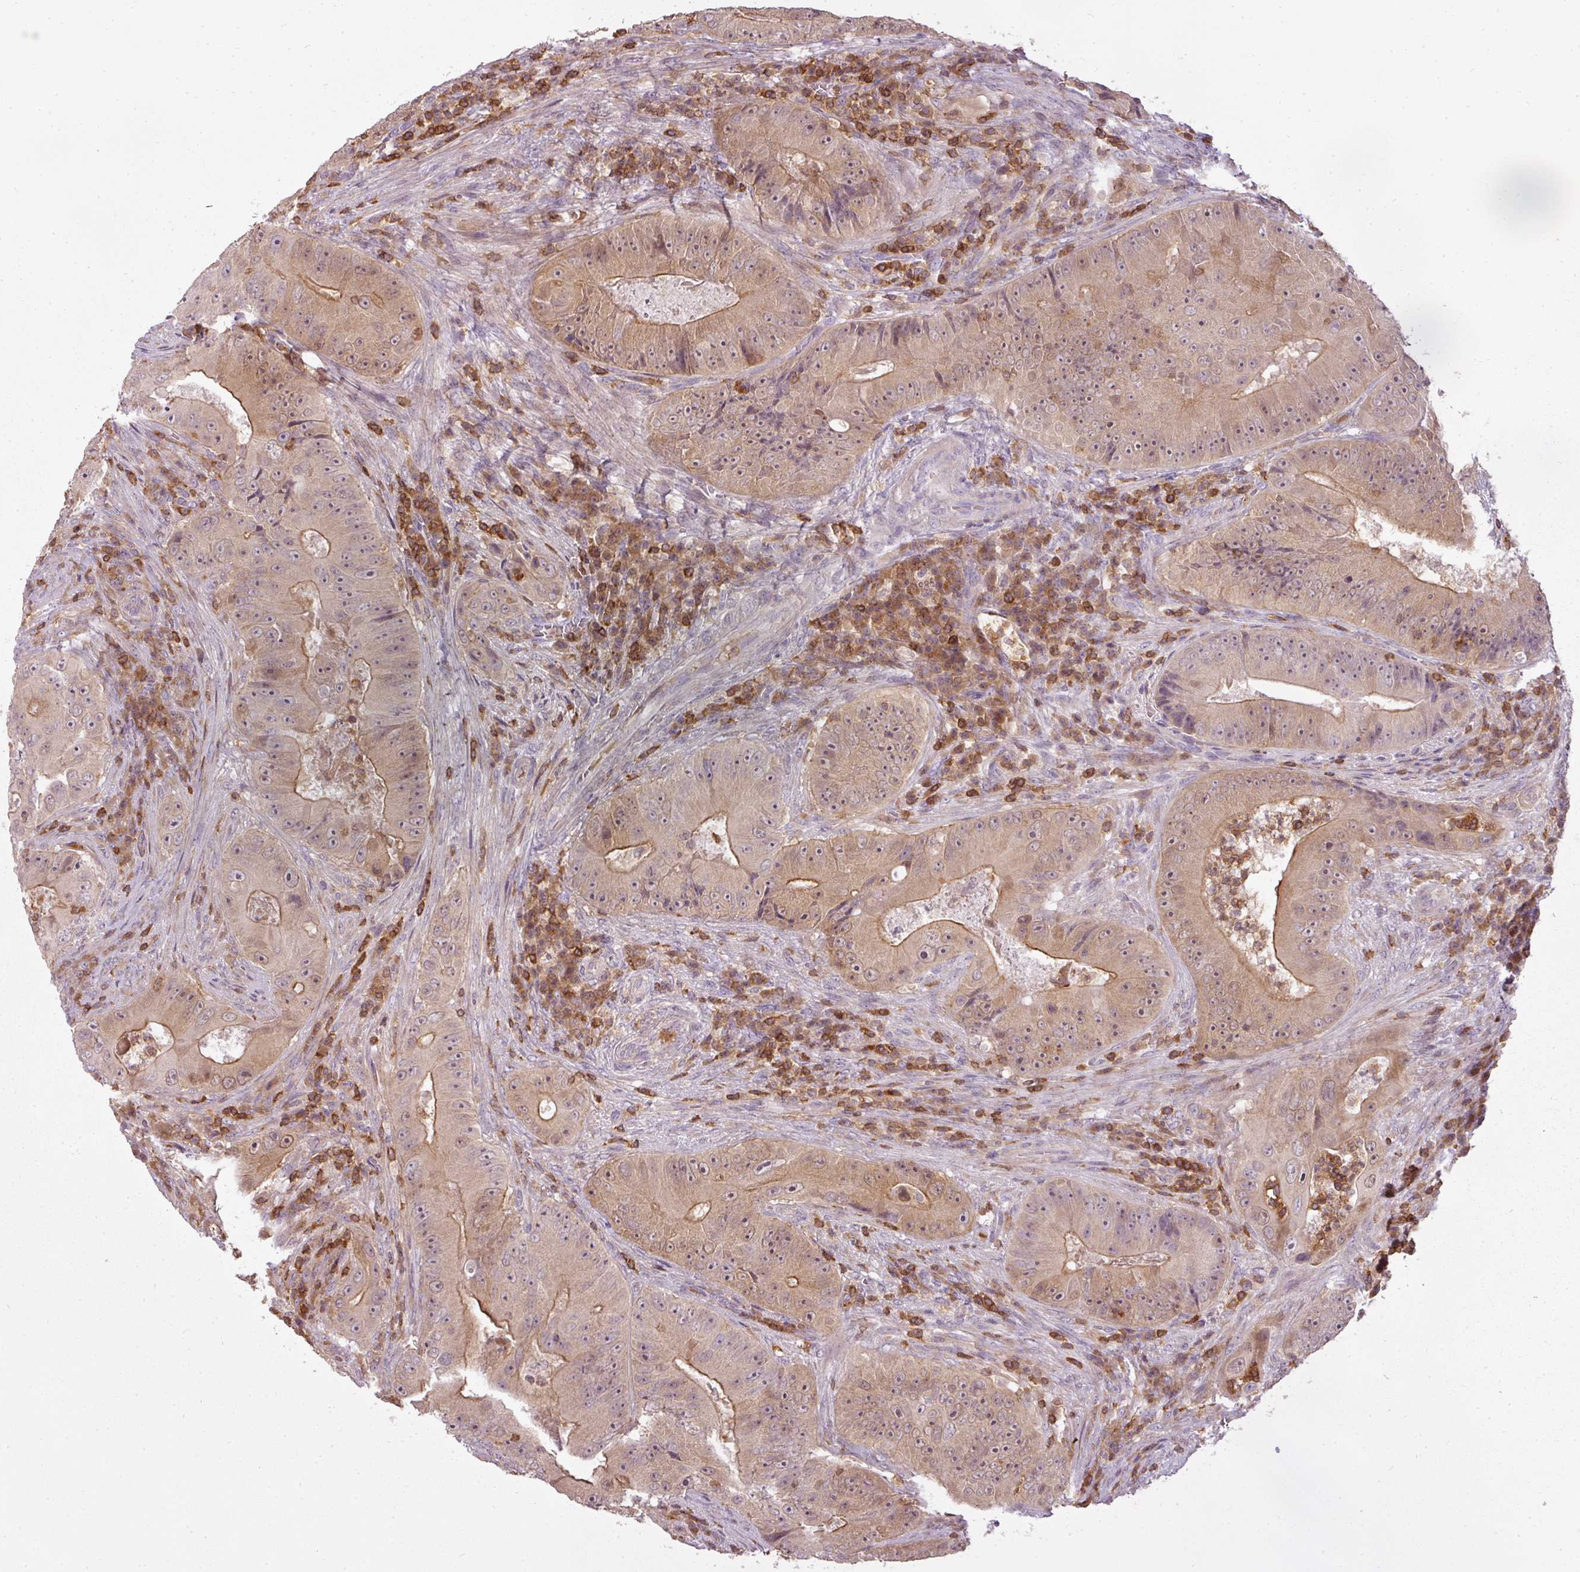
{"staining": {"intensity": "weak", "quantity": ">75%", "location": "cytoplasmic/membranous,nuclear"}, "tissue": "colorectal cancer", "cell_type": "Tumor cells", "image_type": "cancer", "snomed": [{"axis": "morphology", "description": "Adenocarcinoma, NOS"}, {"axis": "topography", "description": "Colon"}], "caption": "Colorectal cancer (adenocarcinoma) stained with a protein marker shows weak staining in tumor cells.", "gene": "STK4", "patient": {"sex": "female", "age": 86}}